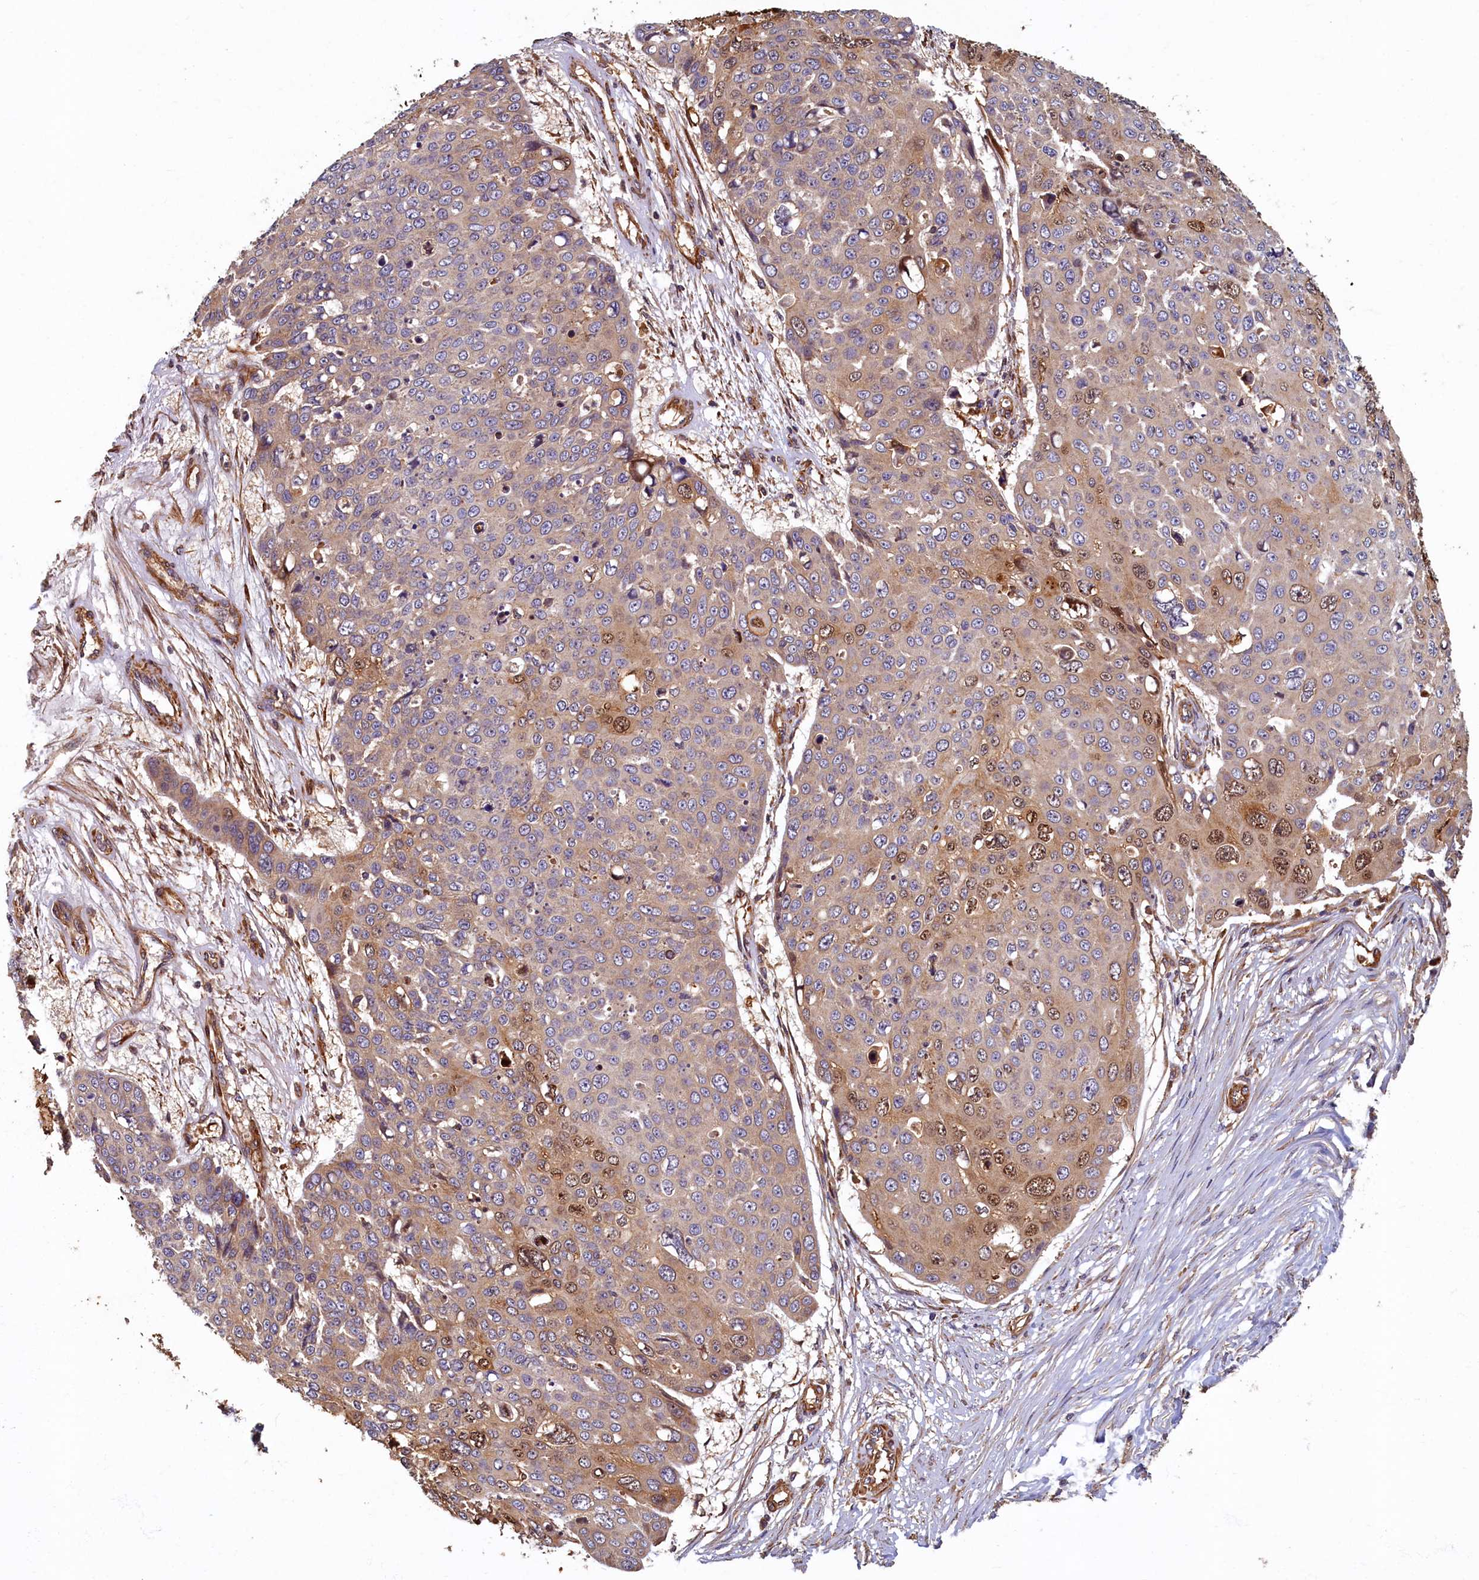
{"staining": {"intensity": "moderate", "quantity": "<25%", "location": "cytoplasmic/membranous,nuclear"}, "tissue": "skin cancer", "cell_type": "Tumor cells", "image_type": "cancer", "snomed": [{"axis": "morphology", "description": "Squamous cell carcinoma, NOS"}, {"axis": "topography", "description": "Skin"}], "caption": "Immunohistochemical staining of human skin cancer demonstrates low levels of moderate cytoplasmic/membranous and nuclear positivity in approximately <25% of tumor cells.", "gene": "CCDC102B", "patient": {"sex": "male", "age": 71}}